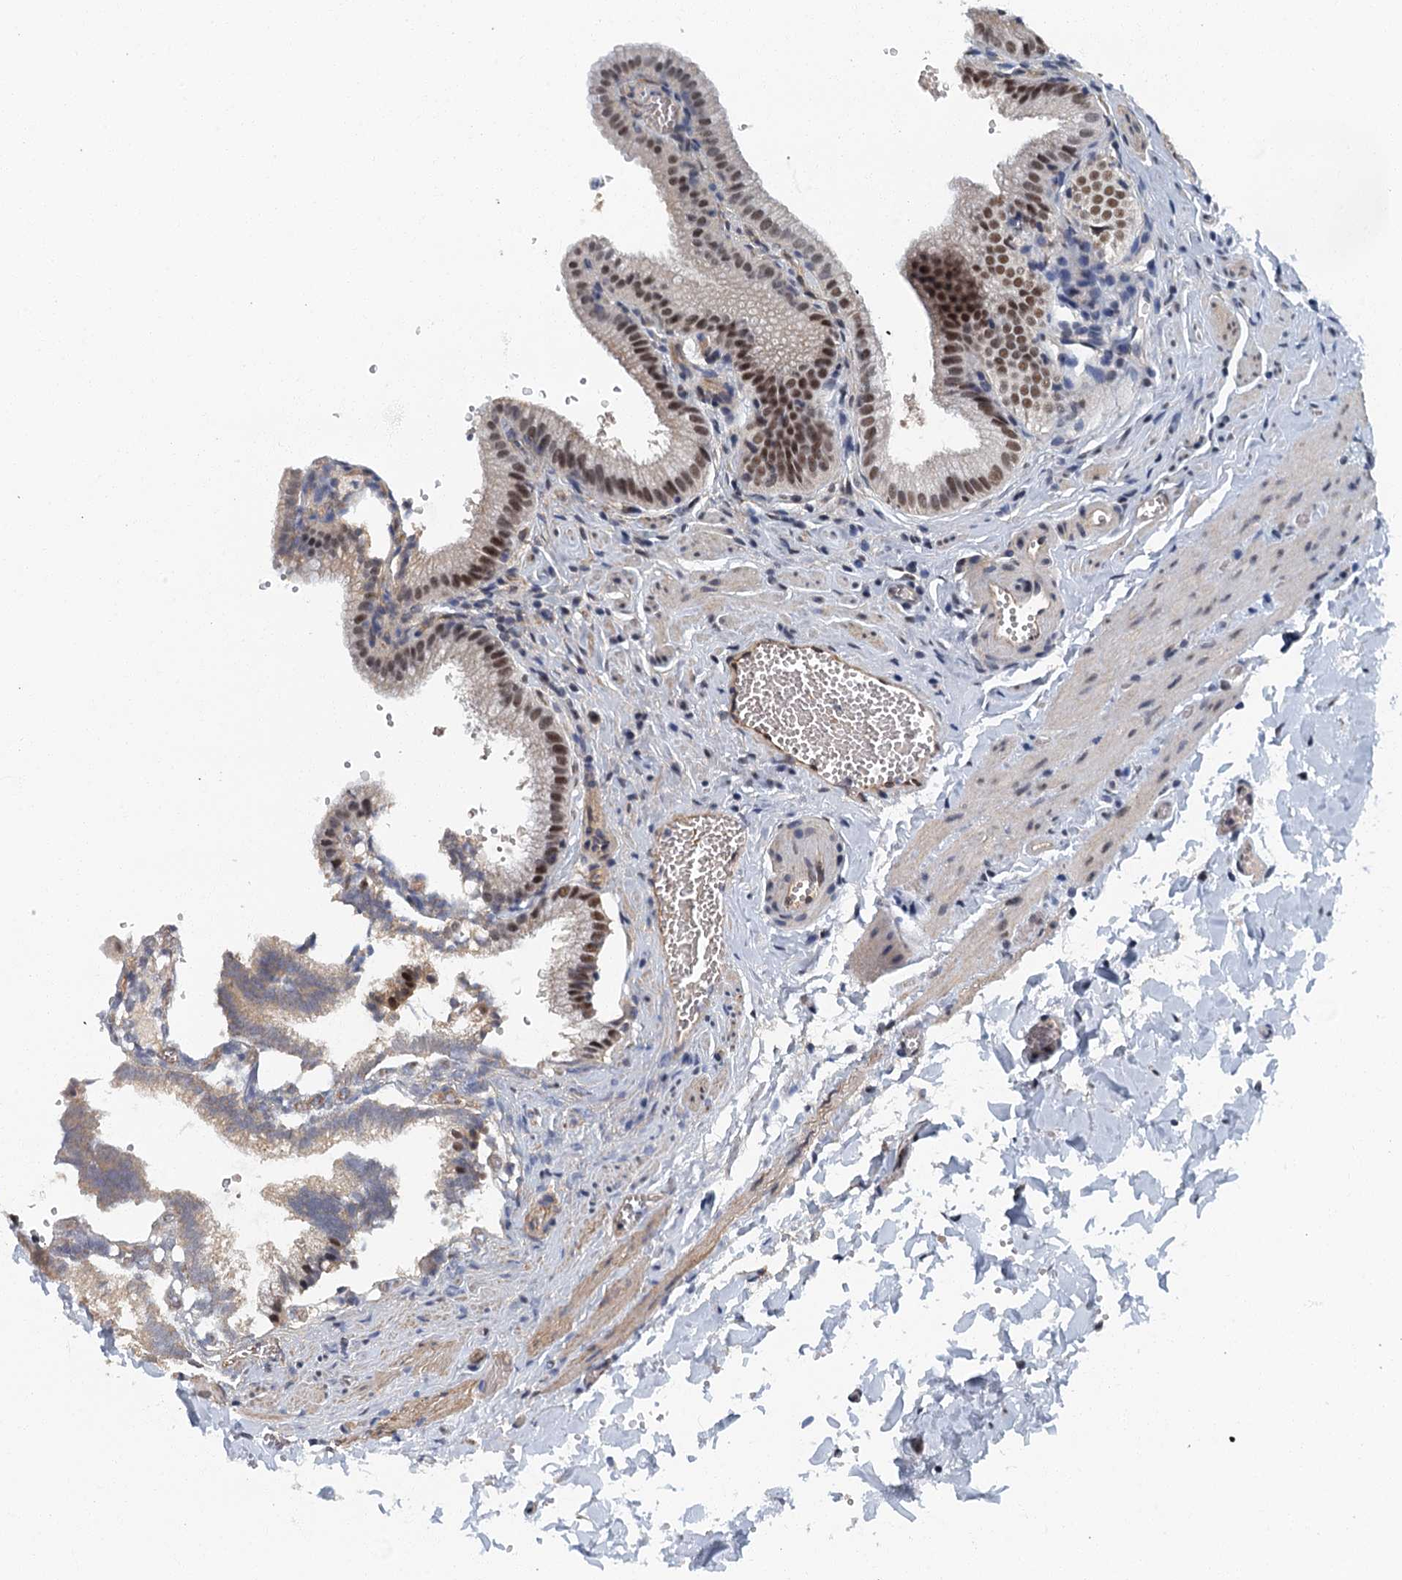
{"staining": {"intensity": "moderate", "quantity": ">75%", "location": "nuclear"}, "tissue": "gallbladder", "cell_type": "Glandular cells", "image_type": "normal", "snomed": [{"axis": "morphology", "description": "Normal tissue, NOS"}, {"axis": "topography", "description": "Gallbladder"}], "caption": "Immunohistochemical staining of unremarkable gallbladder reveals medium levels of moderate nuclear expression in approximately >75% of glandular cells. Nuclei are stained in blue.", "gene": "GADL1", "patient": {"sex": "male", "age": 38}}